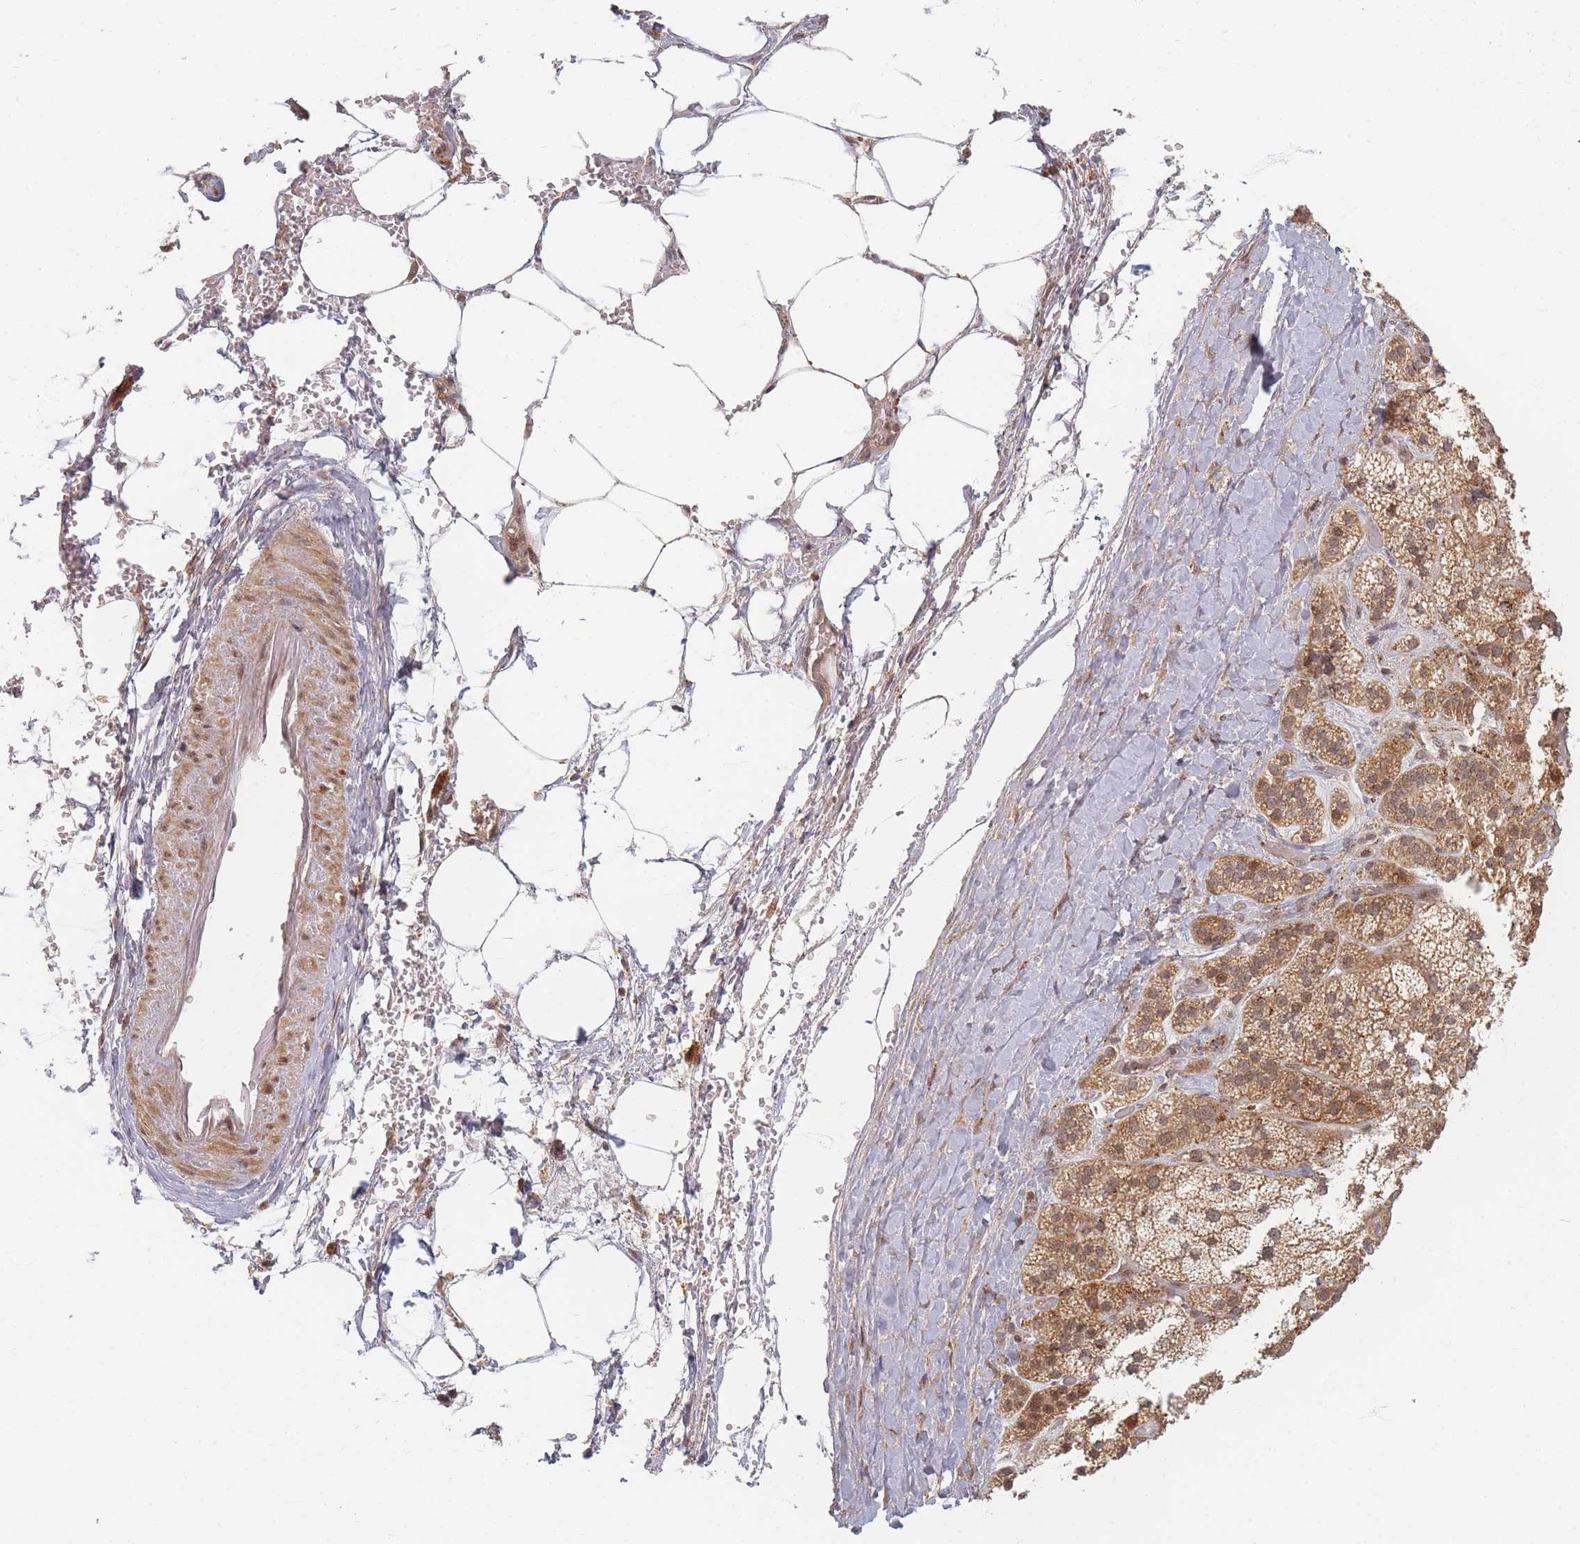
{"staining": {"intensity": "moderate", "quantity": ">75%", "location": "cytoplasmic/membranous"}, "tissue": "adrenal gland", "cell_type": "Glandular cells", "image_type": "normal", "snomed": [{"axis": "morphology", "description": "Normal tissue, NOS"}, {"axis": "topography", "description": "Adrenal gland"}], "caption": "Protein expression analysis of normal human adrenal gland reveals moderate cytoplasmic/membranous positivity in approximately >75% of glandular cells. (DAB = brown stain, brightfield microscopy at high magnification).", "gene": "RADX", "patient": {"sex": "female", "age": 70}}